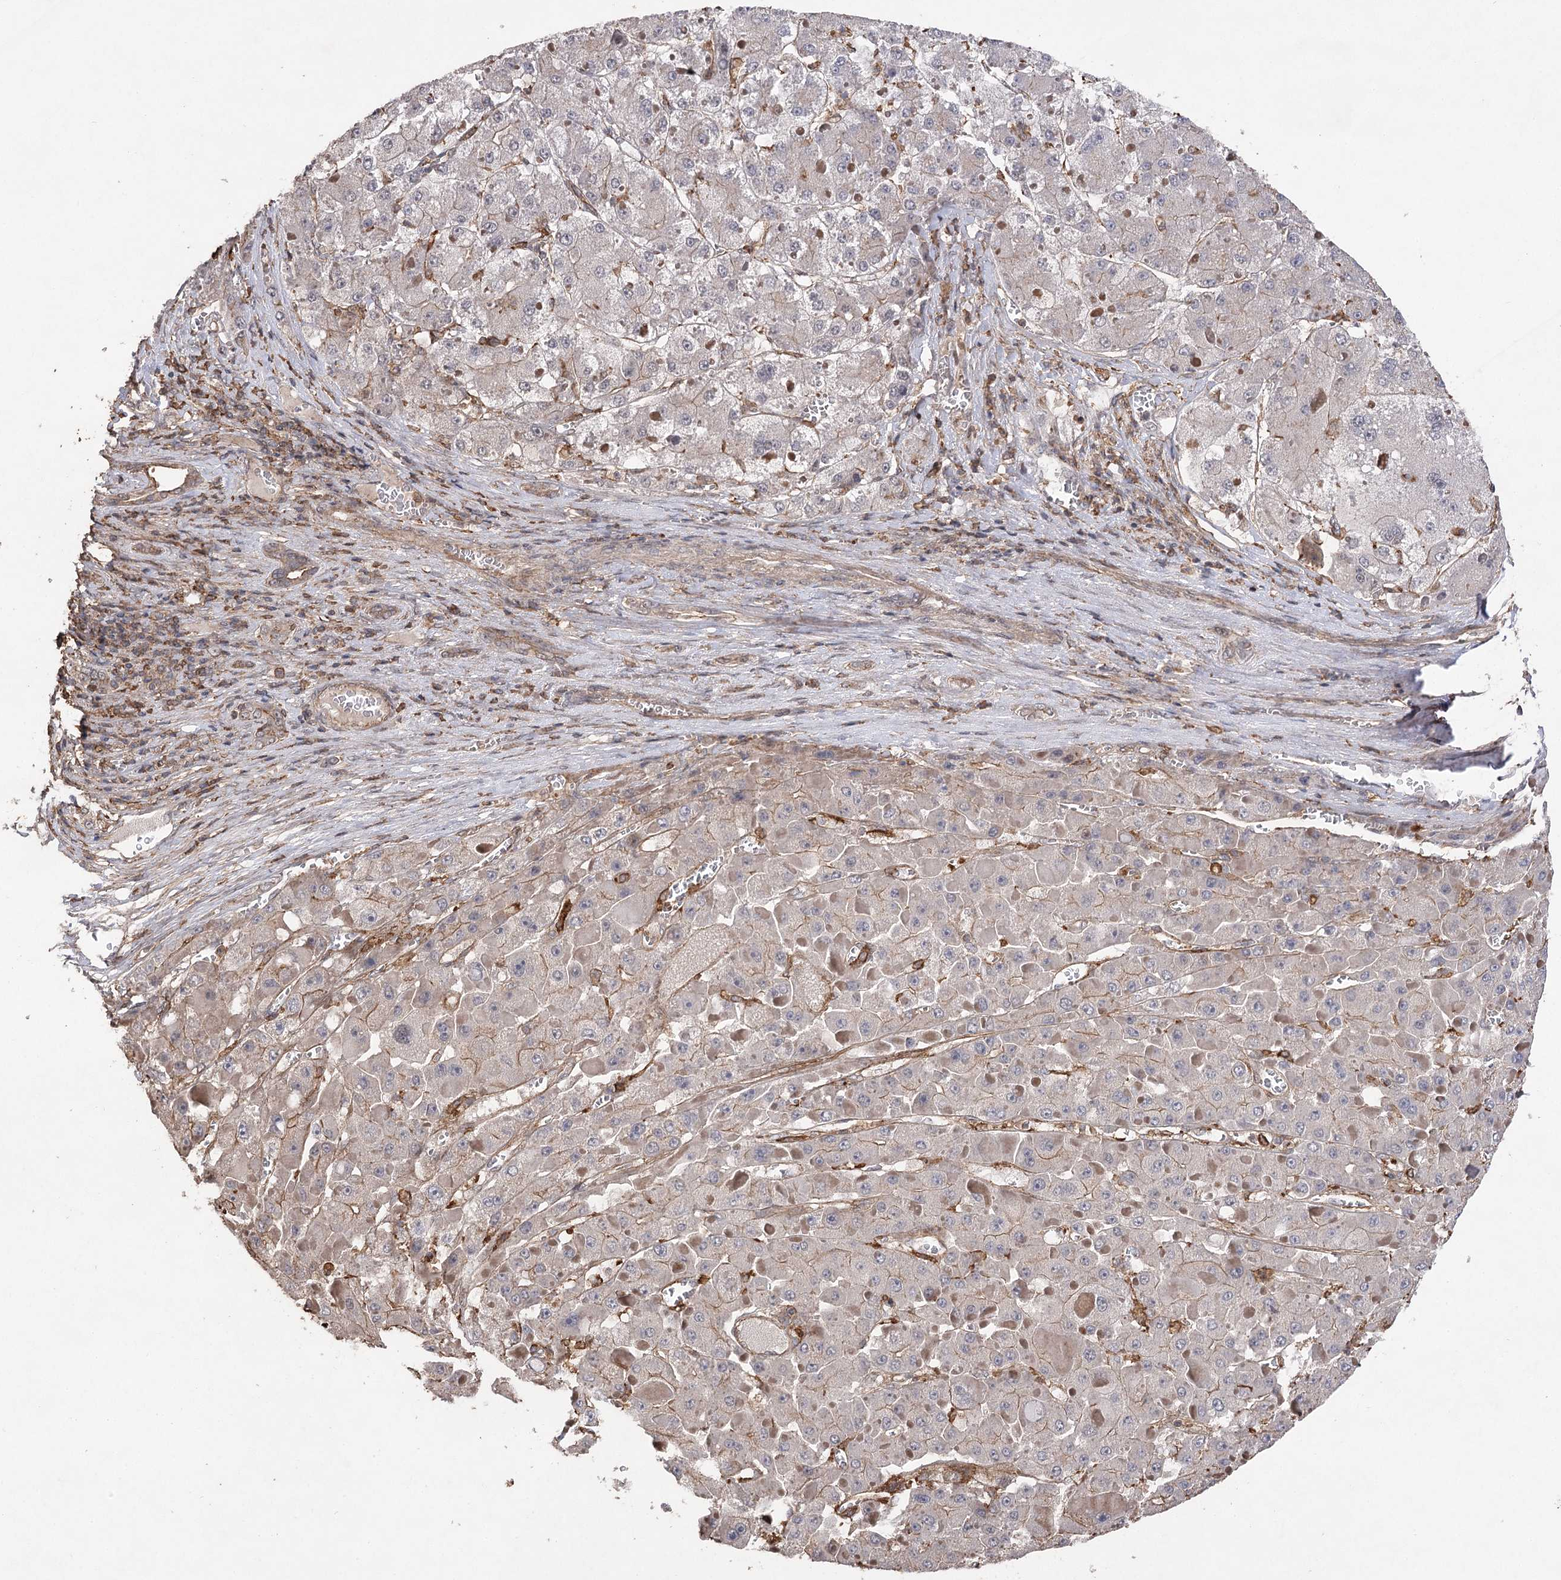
{"staining": {"intensity": "weak", "quantity": "<25%", "location": "cytoplasmic/membranous"}, "tissue": "liver cancer", "cell_type": "Tumor cells", "image_type": "cancer", "snomed": [{"axis": "morphology", "description": "Carcinoma, Hepatocellular, NOS"}, {"axis": "topography", "description": "Liver"}], "caption": "Histopathology image shows no significant protein staining in tumor cells of liver cancer (hepatocellular carcinoma). (DAB (3,3'-diaminobenzidine) IHC with hematoxylin counter stain).", "gene": "OBSL1", "patient": {"sex": "female", "age": 73}}